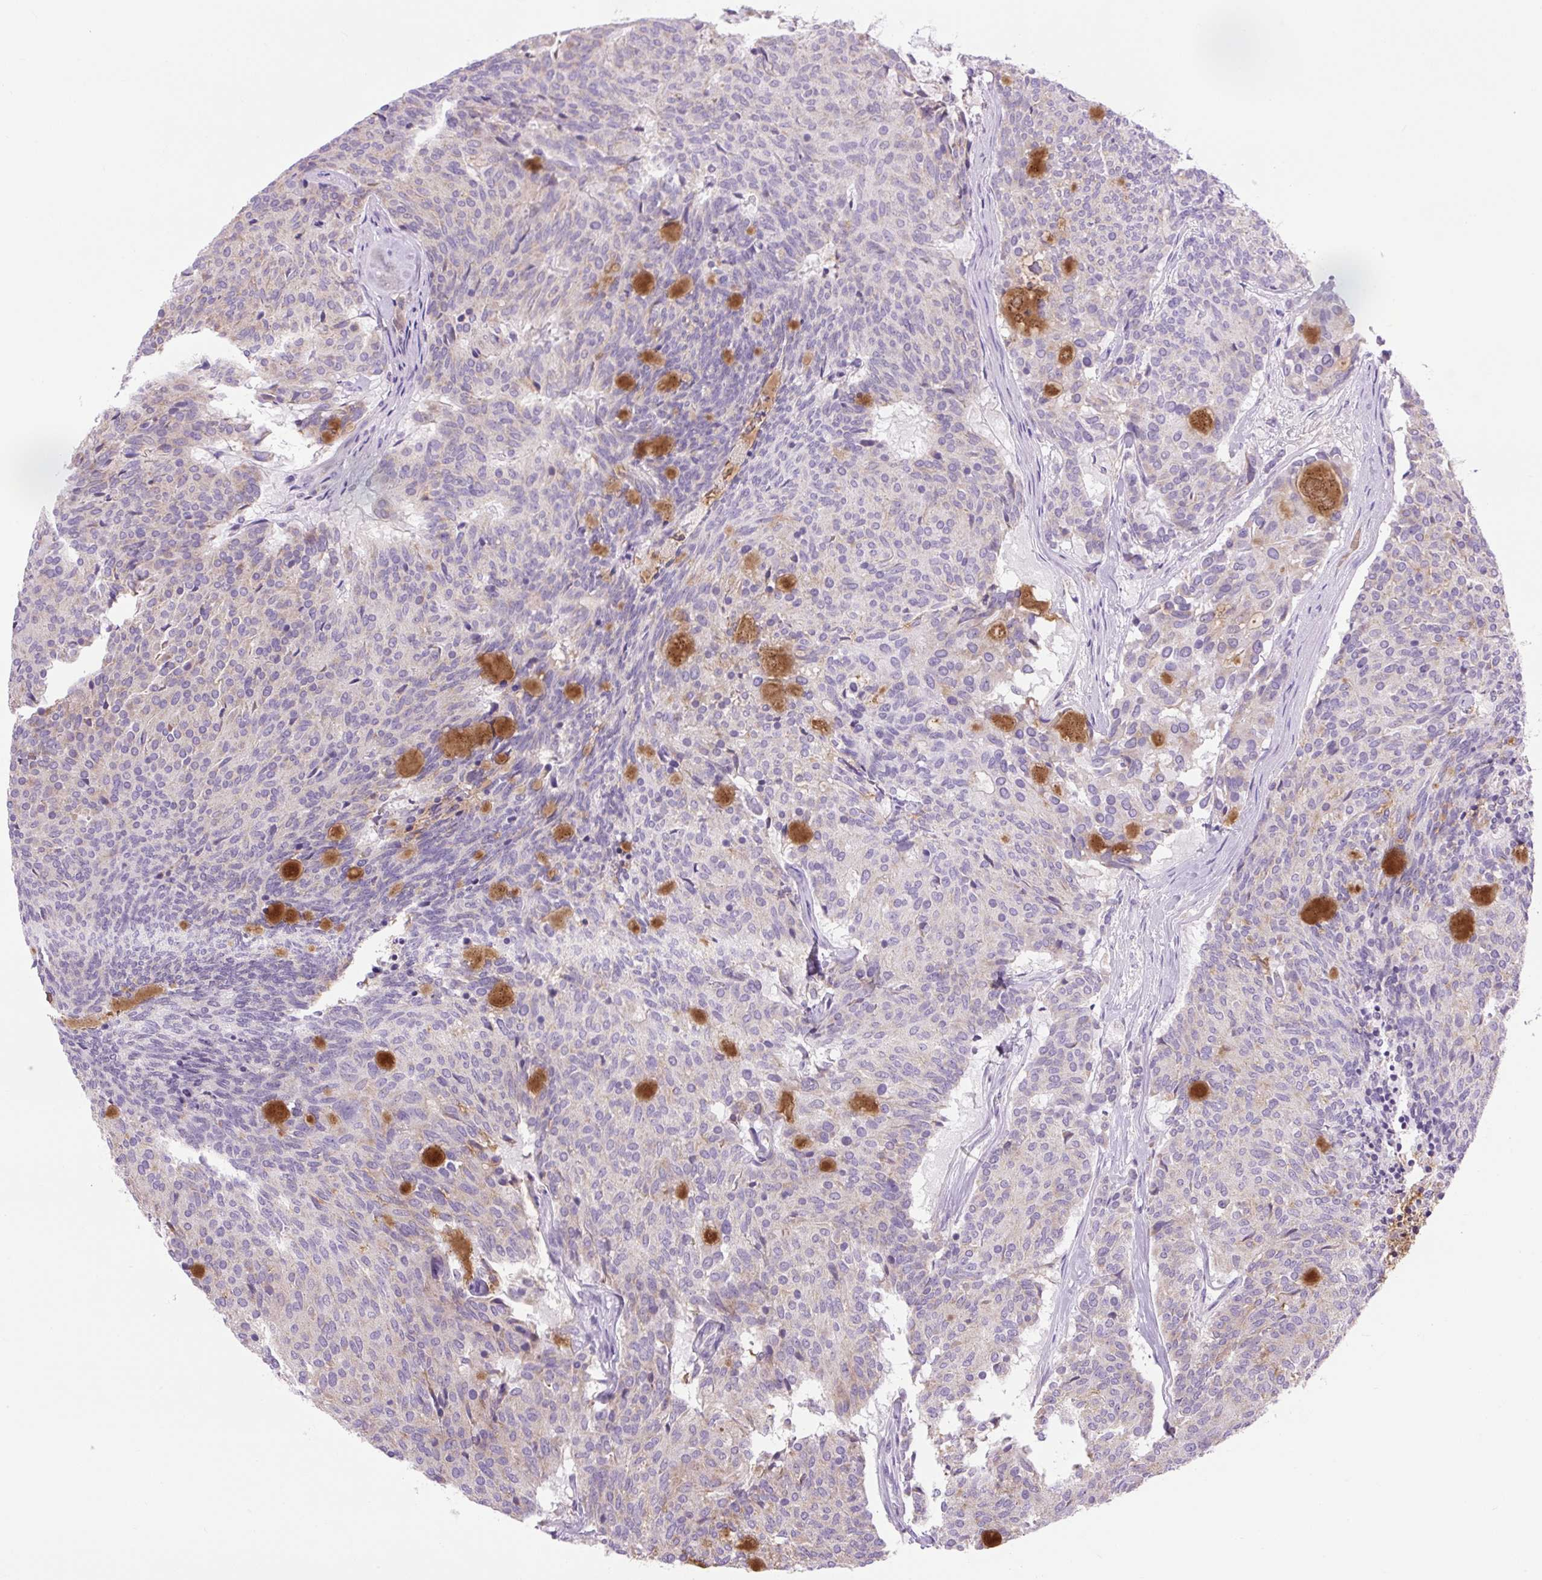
{"staining": {"intensity": "negative", "quantity": "none", "location": "none"}, "tissue": "carcinoid", "cell_type": "Tumor cells", "image_type": "cancer", "snomed": [{"axis": "morphology", "description": "Carcinoid, malignant, NOS"}, {"axis": "topography", "description": "Pancreas"}], "caption": "Tumor cells show no significant protein staining in malignant carcinoid.", "gene": "SCO2", "patient": {"sex": "female", "age": 54}}